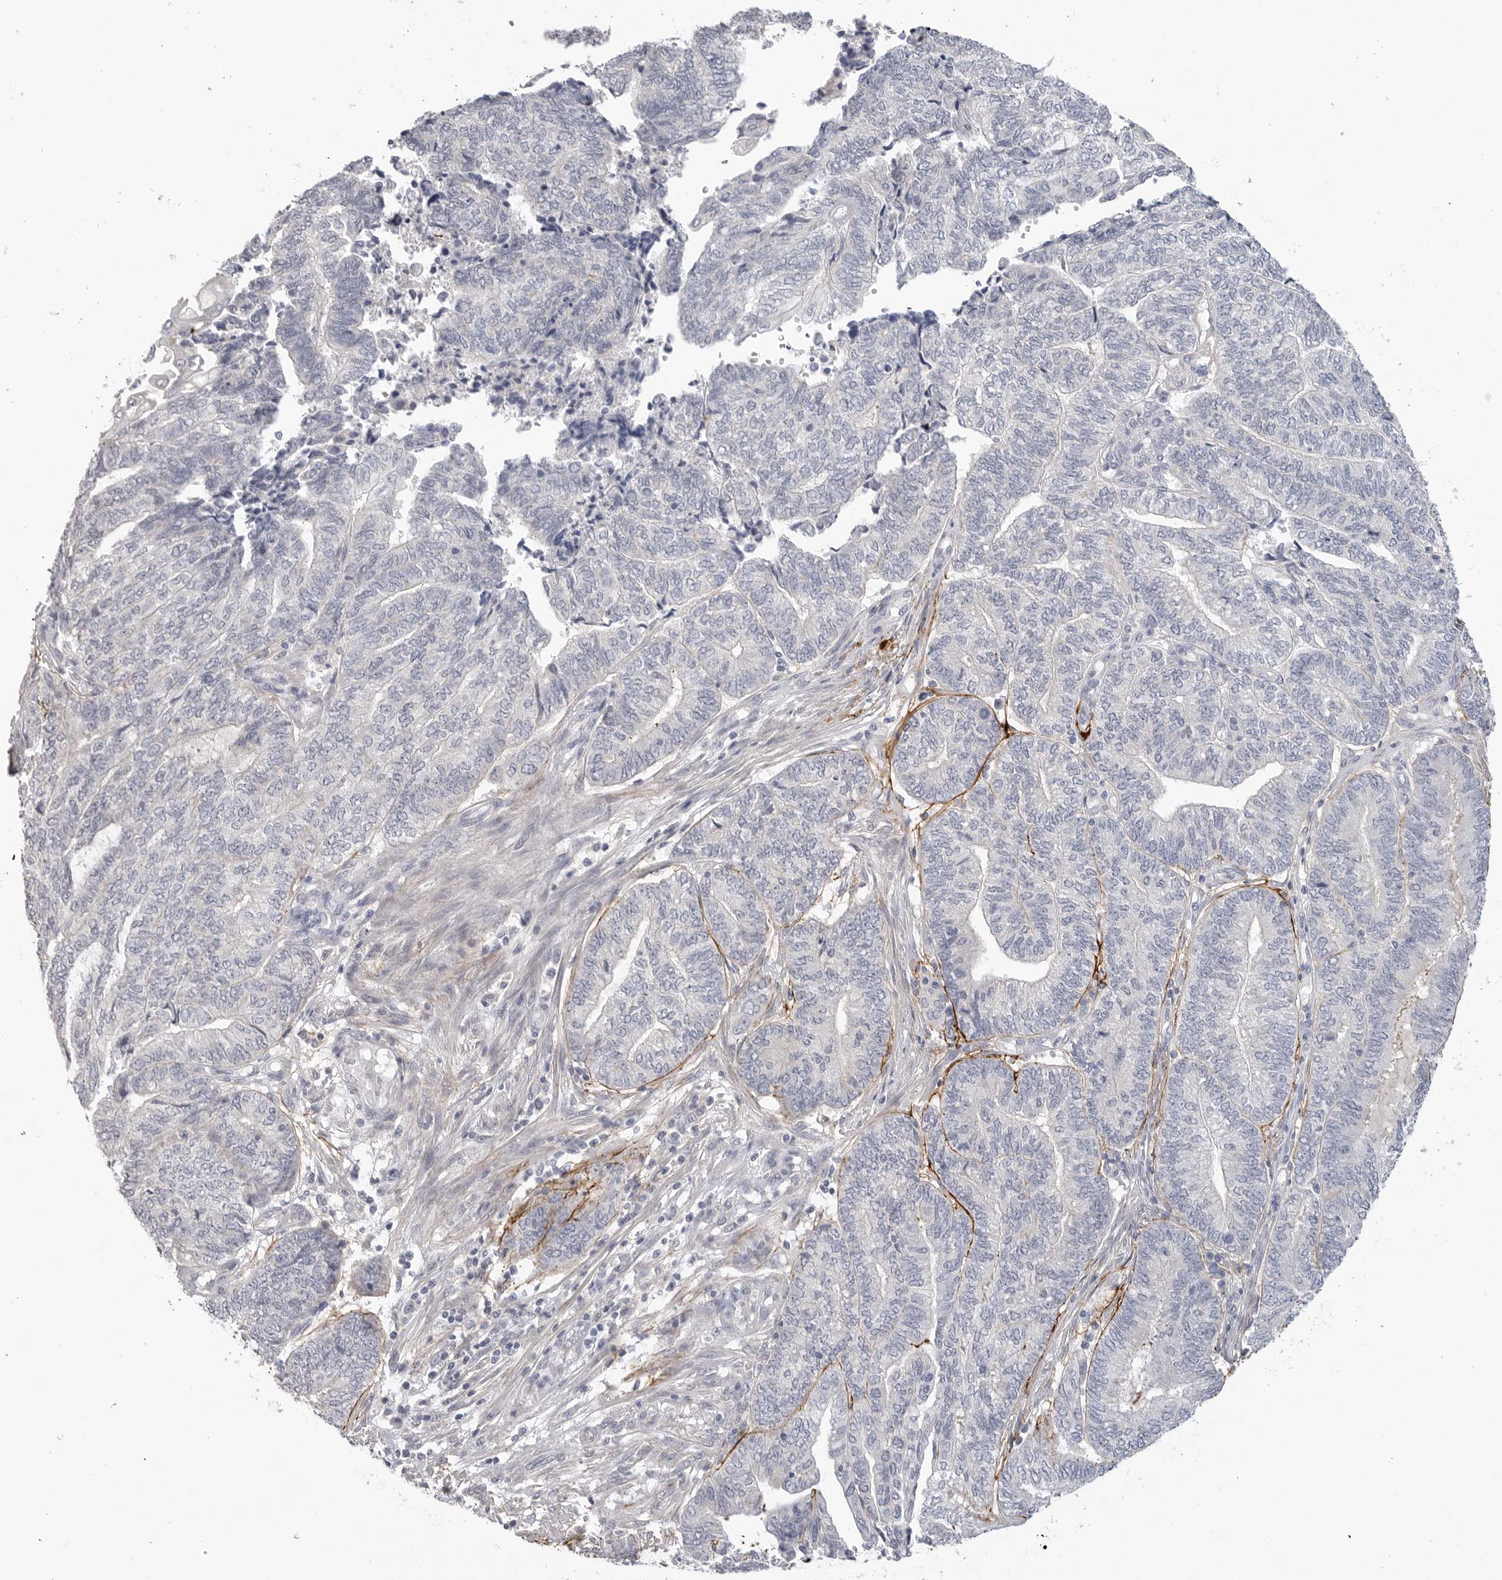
{"staining": {"intensity": "negative", "quantity": "none", "location": "none"}, "tissue": "endometrial cancer", "cell_type": "Tumor cells", "image_type": "cancer", "snomed": [{"axis": "morphology", "description": "Adenocarcinoma, NOS"}, {"axis": "topography", "description": "Uterus"}, {"axis": "topography", "description": "Endometrium"}], "caption": "Human adenocarcinoma (endometrial) stained for a protein using IHC displays no positivity in tumor cells.", "gene": "FBN2", "patient": {"sex": "female", "age": 70}}